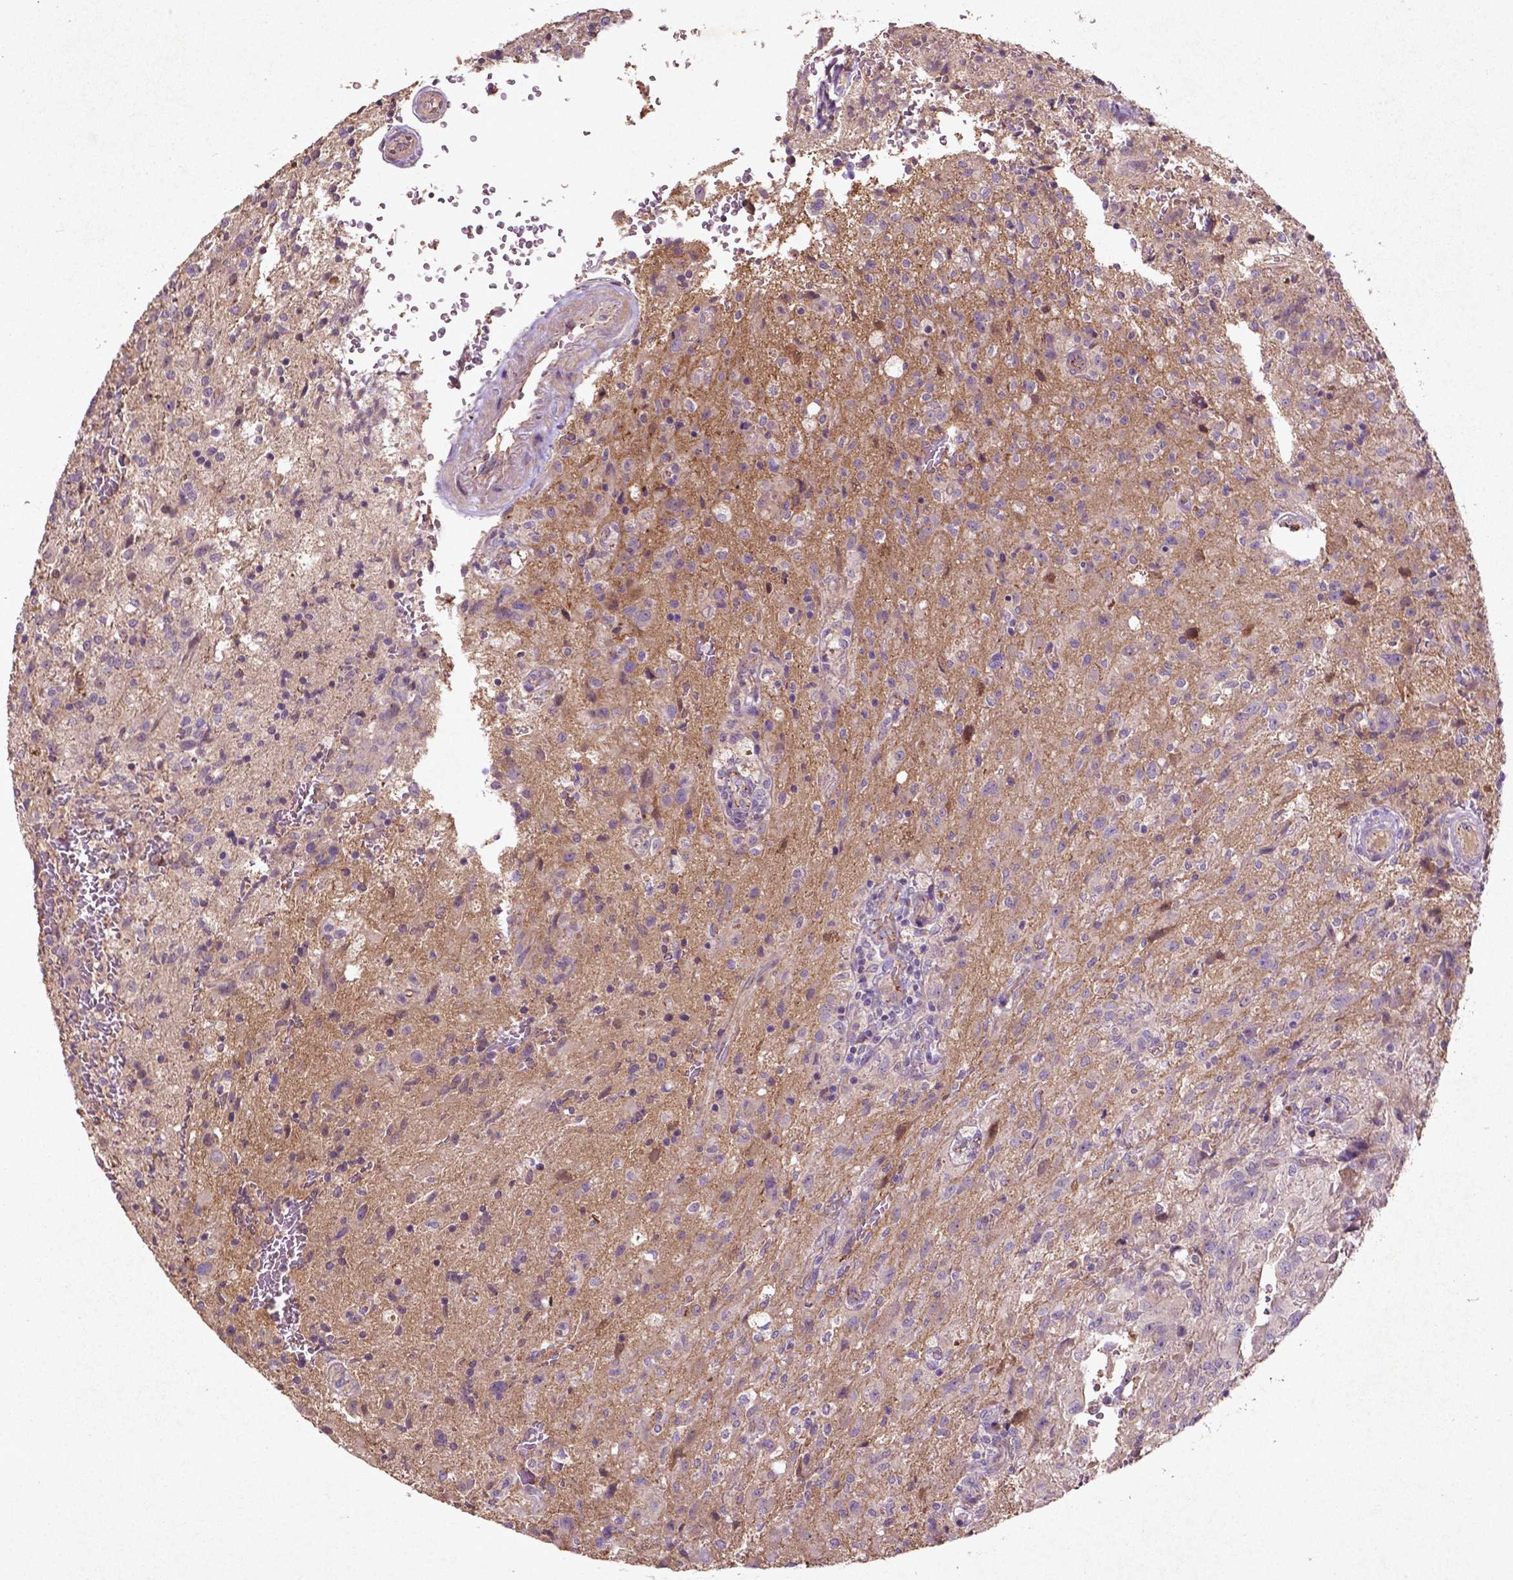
{"staining": {"intensity": "negative", "quantity": "none", "location": "none"}, "tissue": "glioma", "cell_type": "Tumor cells", "image_type": "cancer", "snomed": [{"axis": "morphology", "description": "Glioma, malignant, High grade"}, {"axis": "topography", "description": "Brain"}], "caption": "A micrograph of glioma stained for a protein reveals no brown staining in tumor cells.", "gene": "COQ2", "patient": {"sex": "male", "age": 68}}